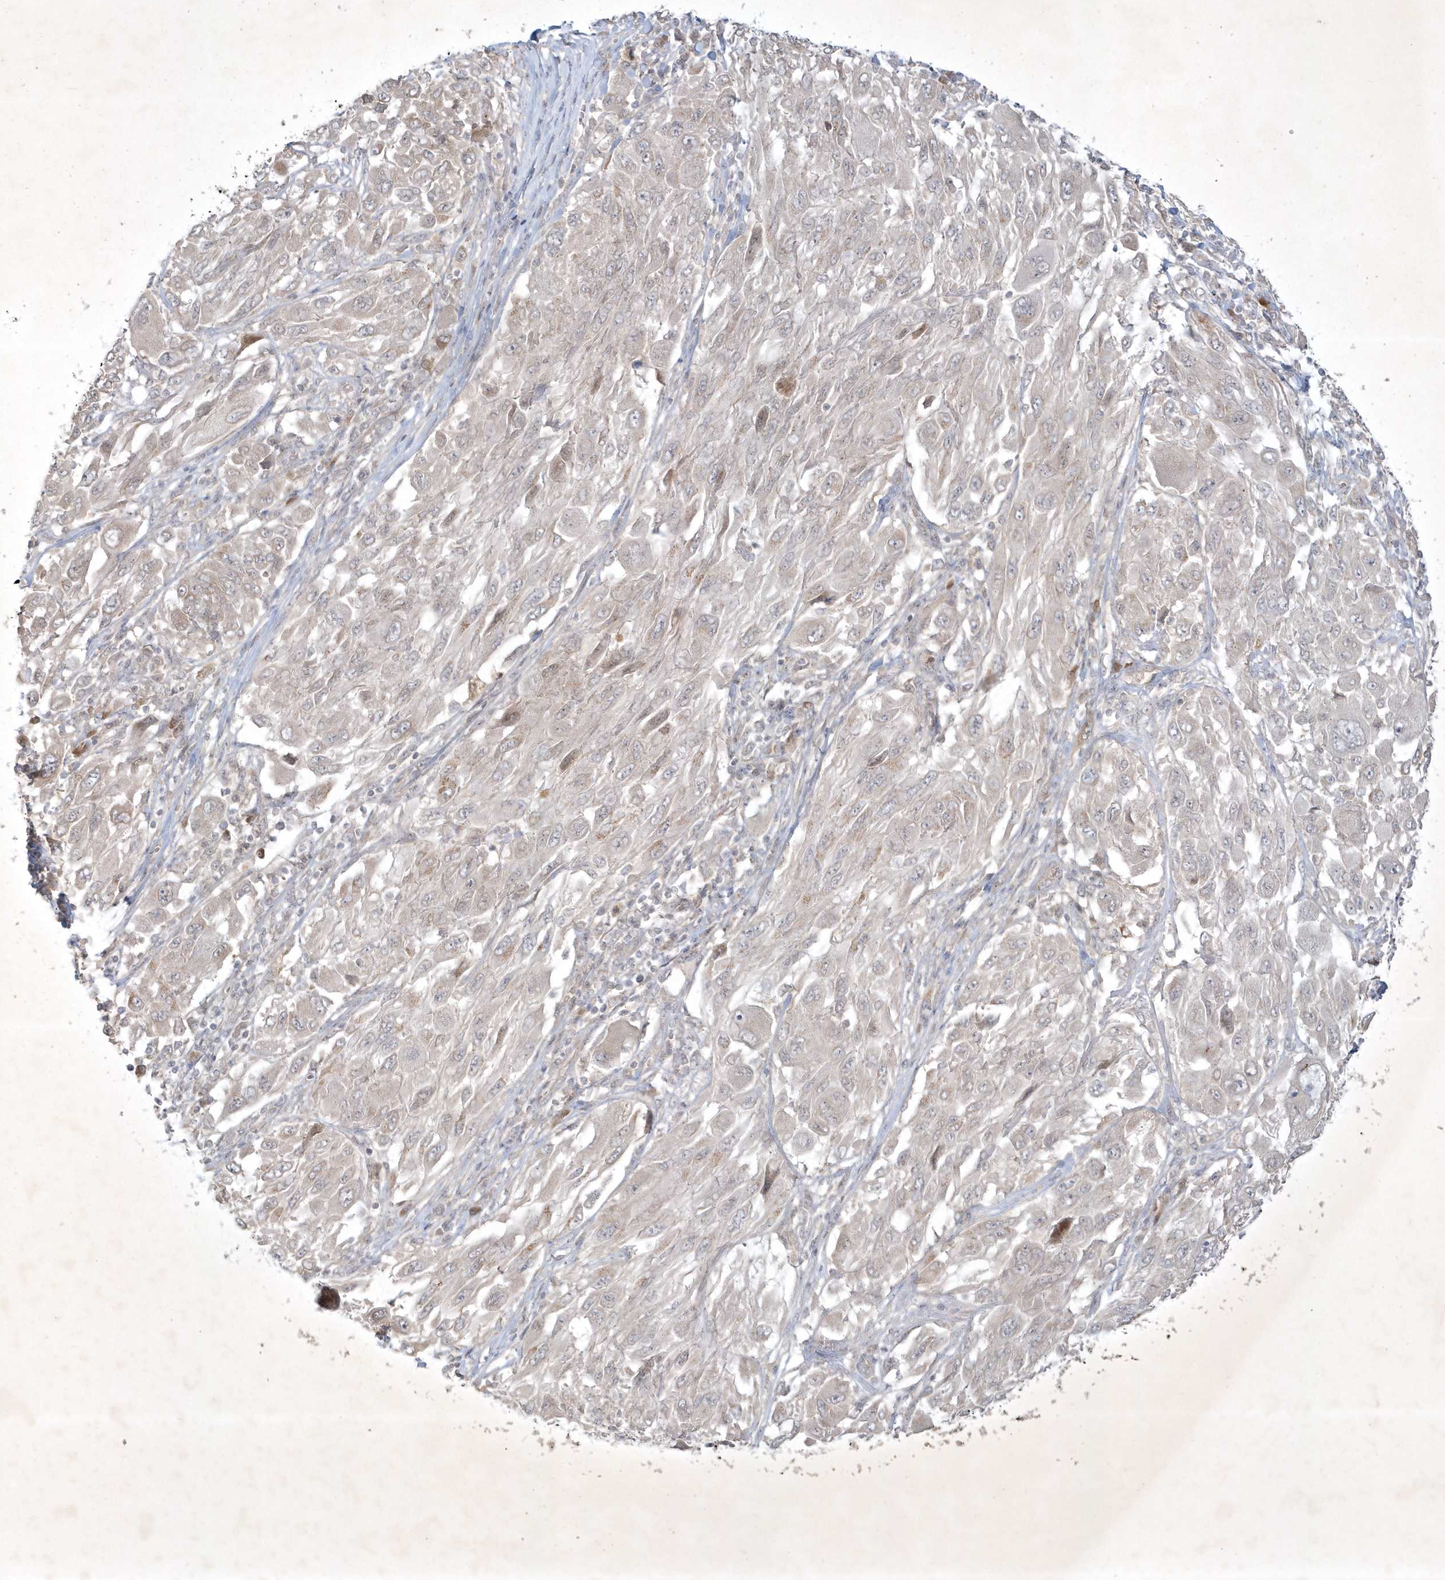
{"staining": {"intensity": "negative", "quantity": "none", "location": "none"}, "tissue": "melanoma", "cell_type": "Tumor cells", "image_type": "cancer", "snomed": [{"axis": "morphology", "description": "Malignant melanoma, NOS"}, {"axis": "topography", "description": "Skin"}], "caption": "Histopathology image shows no protein positivity in tumor cells of melanoma tissue.", "gene": "BOD1", "patient": {"sex": "female", "age": 91}}